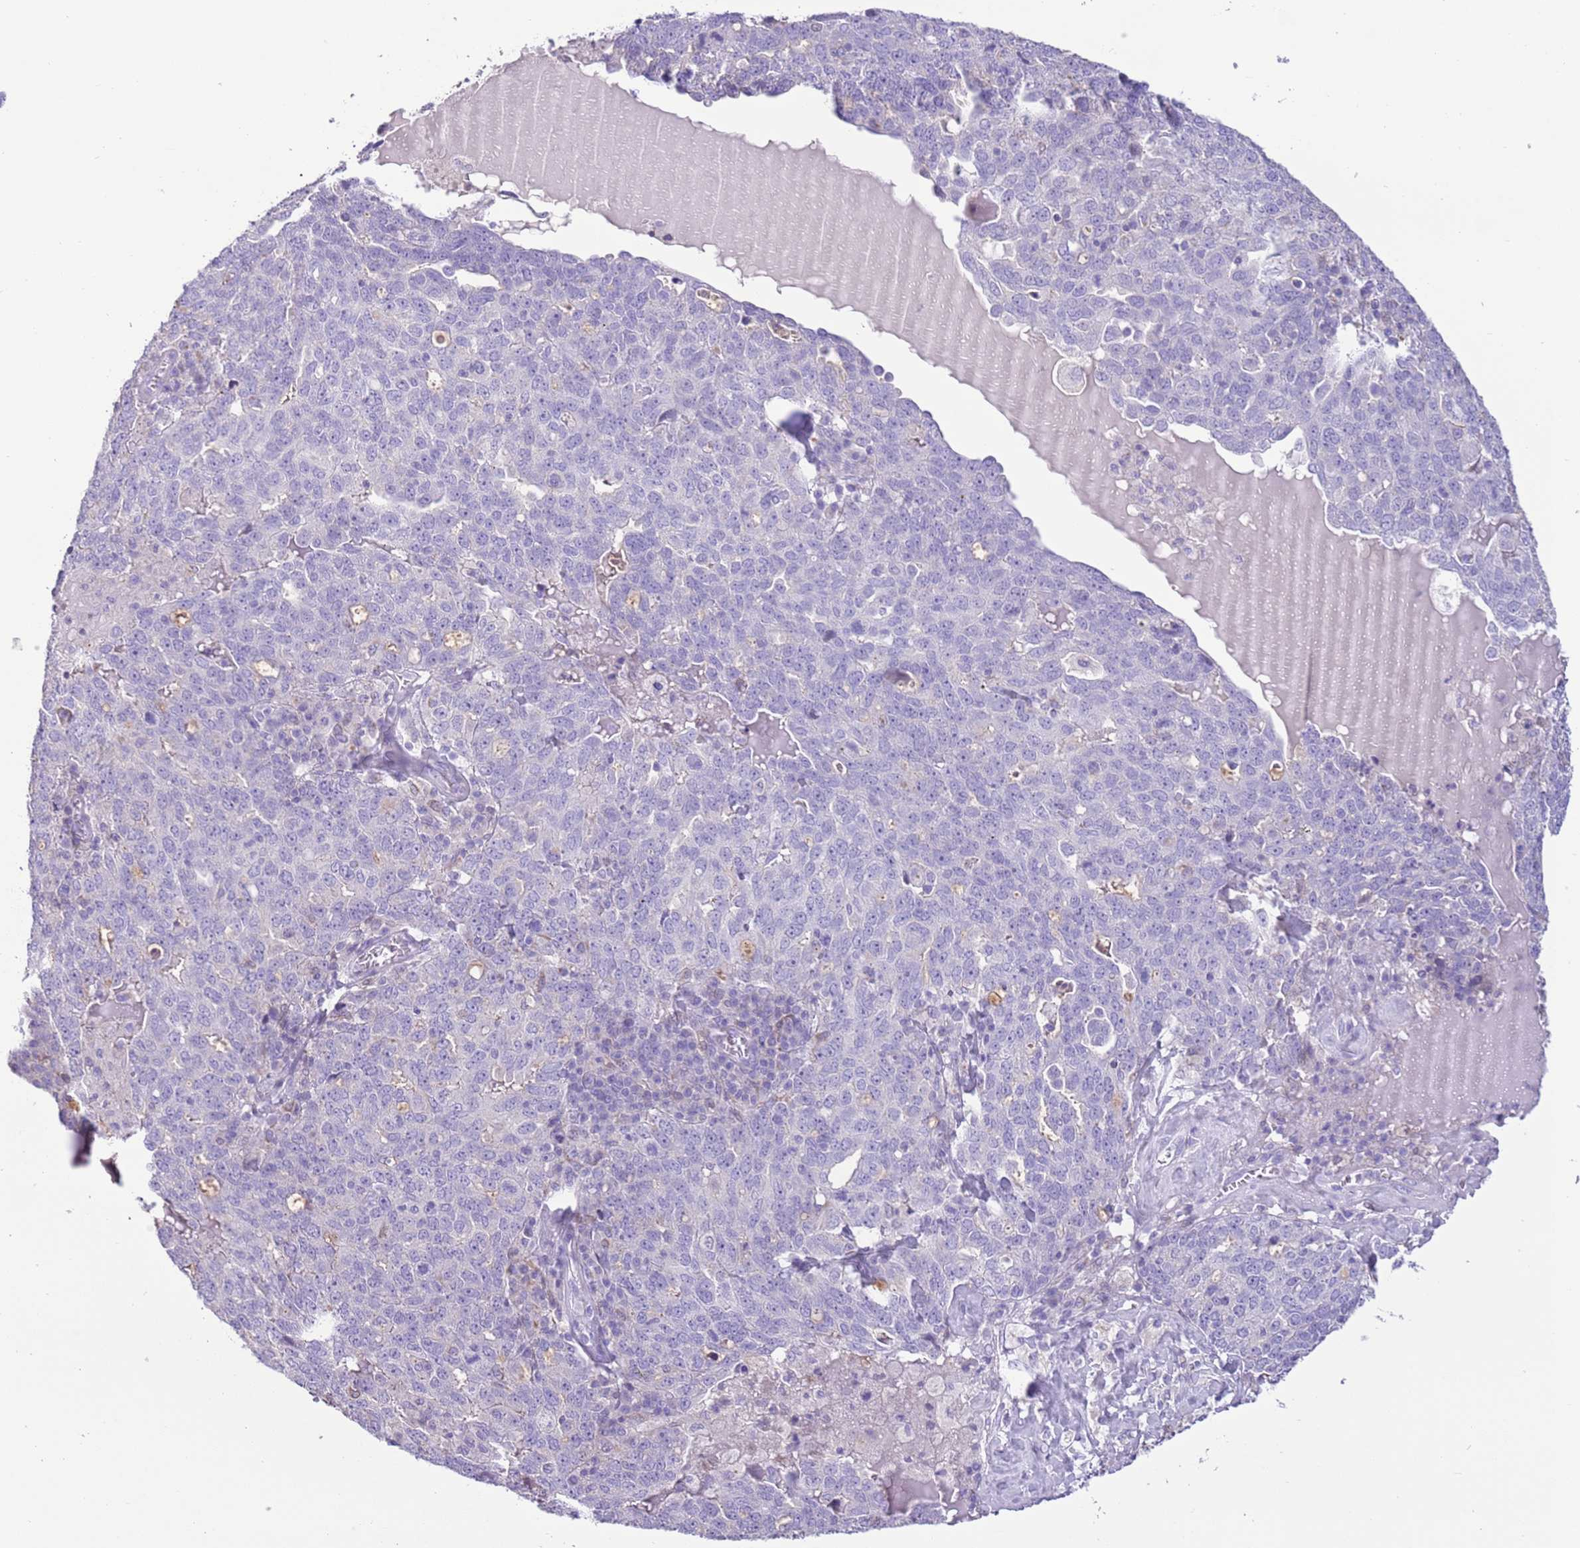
{"staining": {"intensity": "negative", "quantity": "none", "location": "none"}, "tissue": "ovarian cancer", "cell_type": "Tumor cells", "image_type": "cancer", "snomed": [{"axis": "morphology", "description": "Carcinoma, endometroid"}, {"axis": "topography", "description": "Ovary"}], "caption": "This histopathology image is of ovarian cancer stained with immunohistochemistry (IHC) to label a protein in brown with the nuclei are counter-stained blue. There is no staining in tumor cells.", "gene": "ZNF697", "patient": {"sex": "female", "age": 62}}